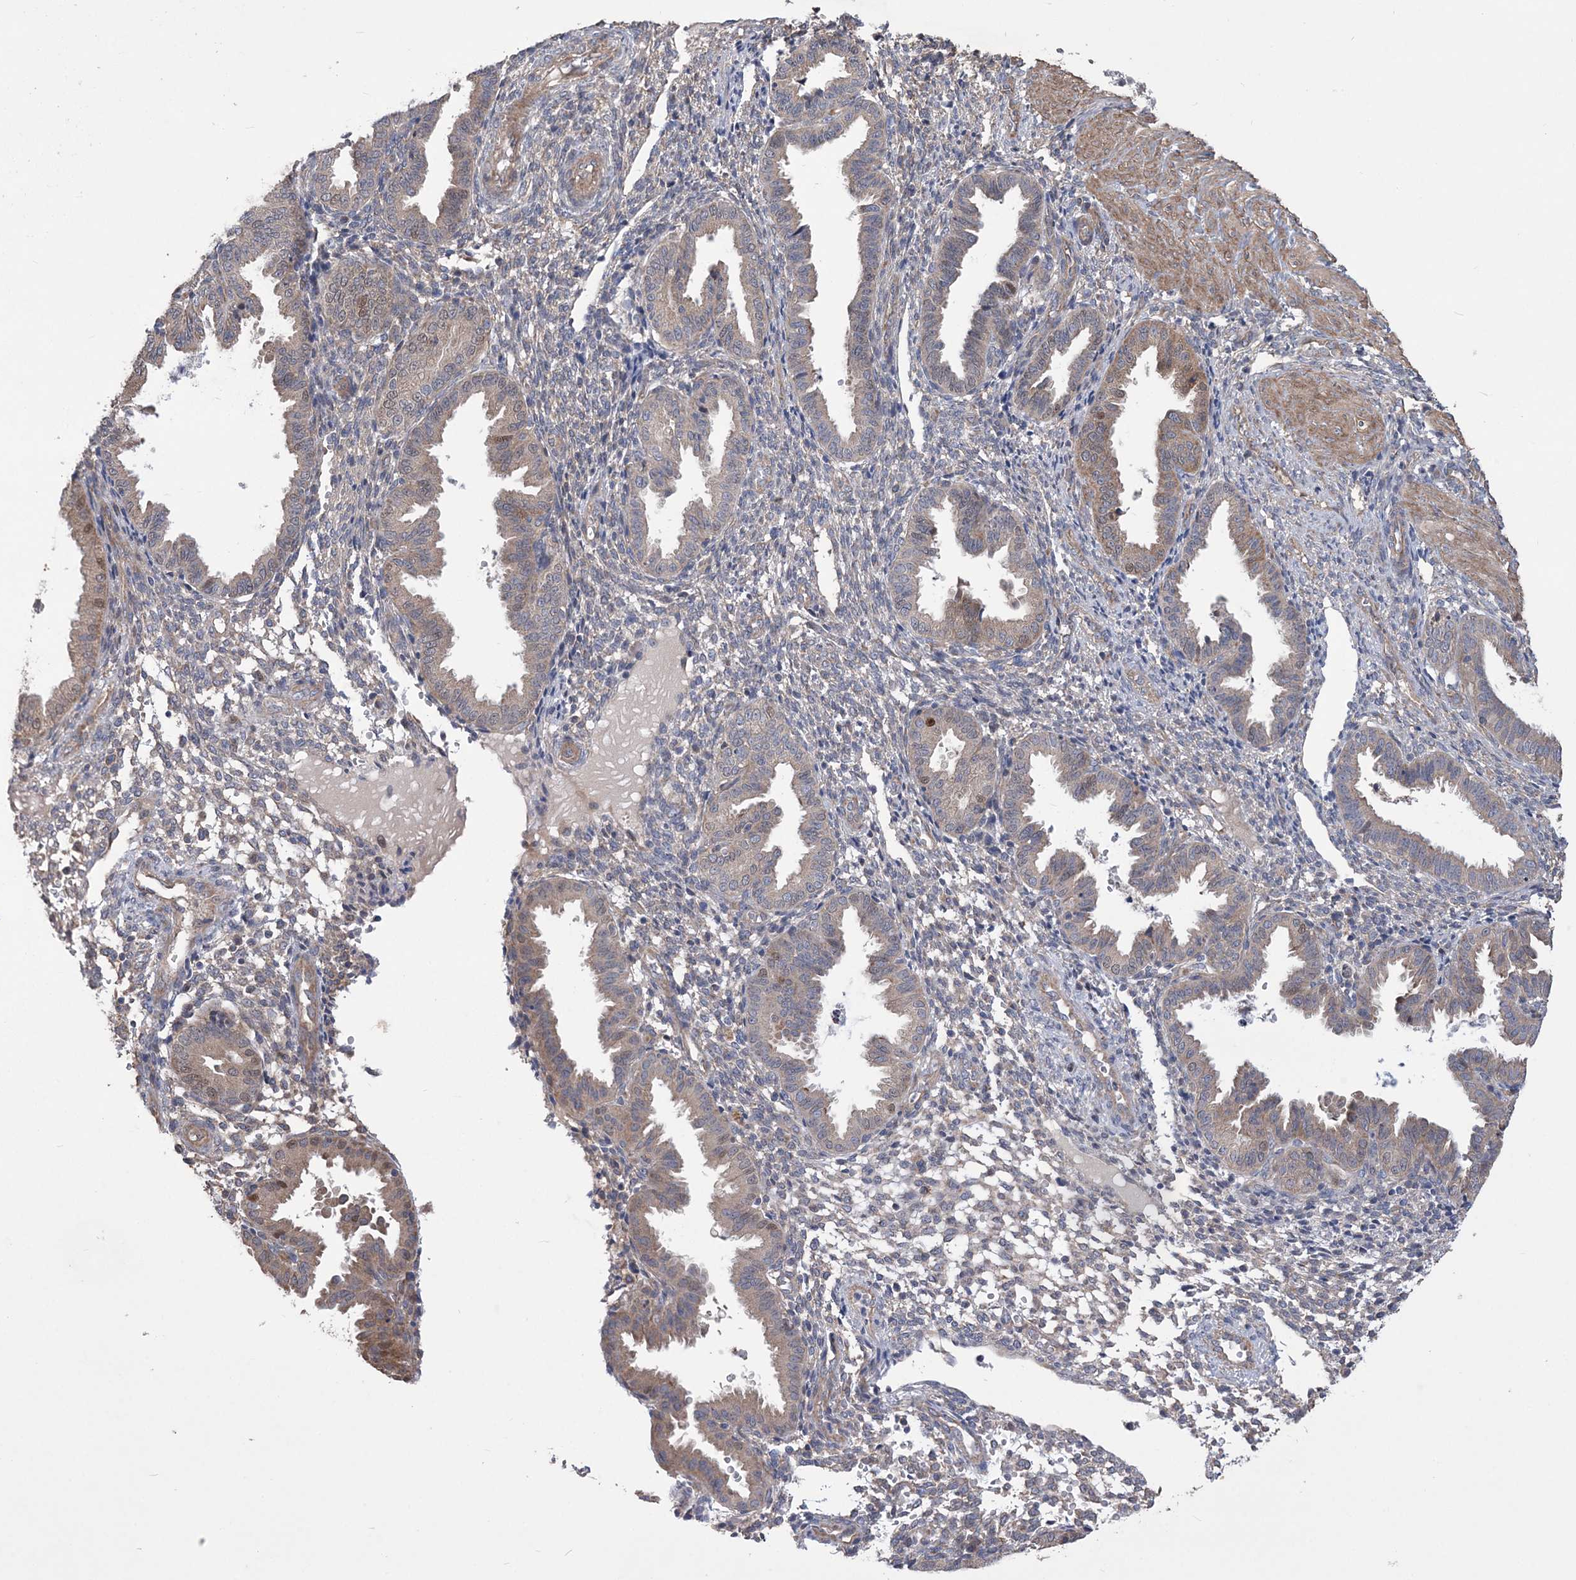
{"staining": {"intensity": "negative", "quantity": "none", "location": "none"}, "tissue": "endometrium", "cell_type": "Cells in endometrial stroma", "image_type": "normal", "snomed": [{"axis": "morphology", "description": "Normal tissue, NOS"}, {"axis": "topography", "description": "Endometrium"}], "caption": "High magnification brightfield microscopy of benign endometrium stained with DAB (brown) and counterstained with hematoxylin (blue): cells in endometrial stroma show no significant expression.", "gene": "MTRF1L", "patient": {"sex": "female", "age": 33}}